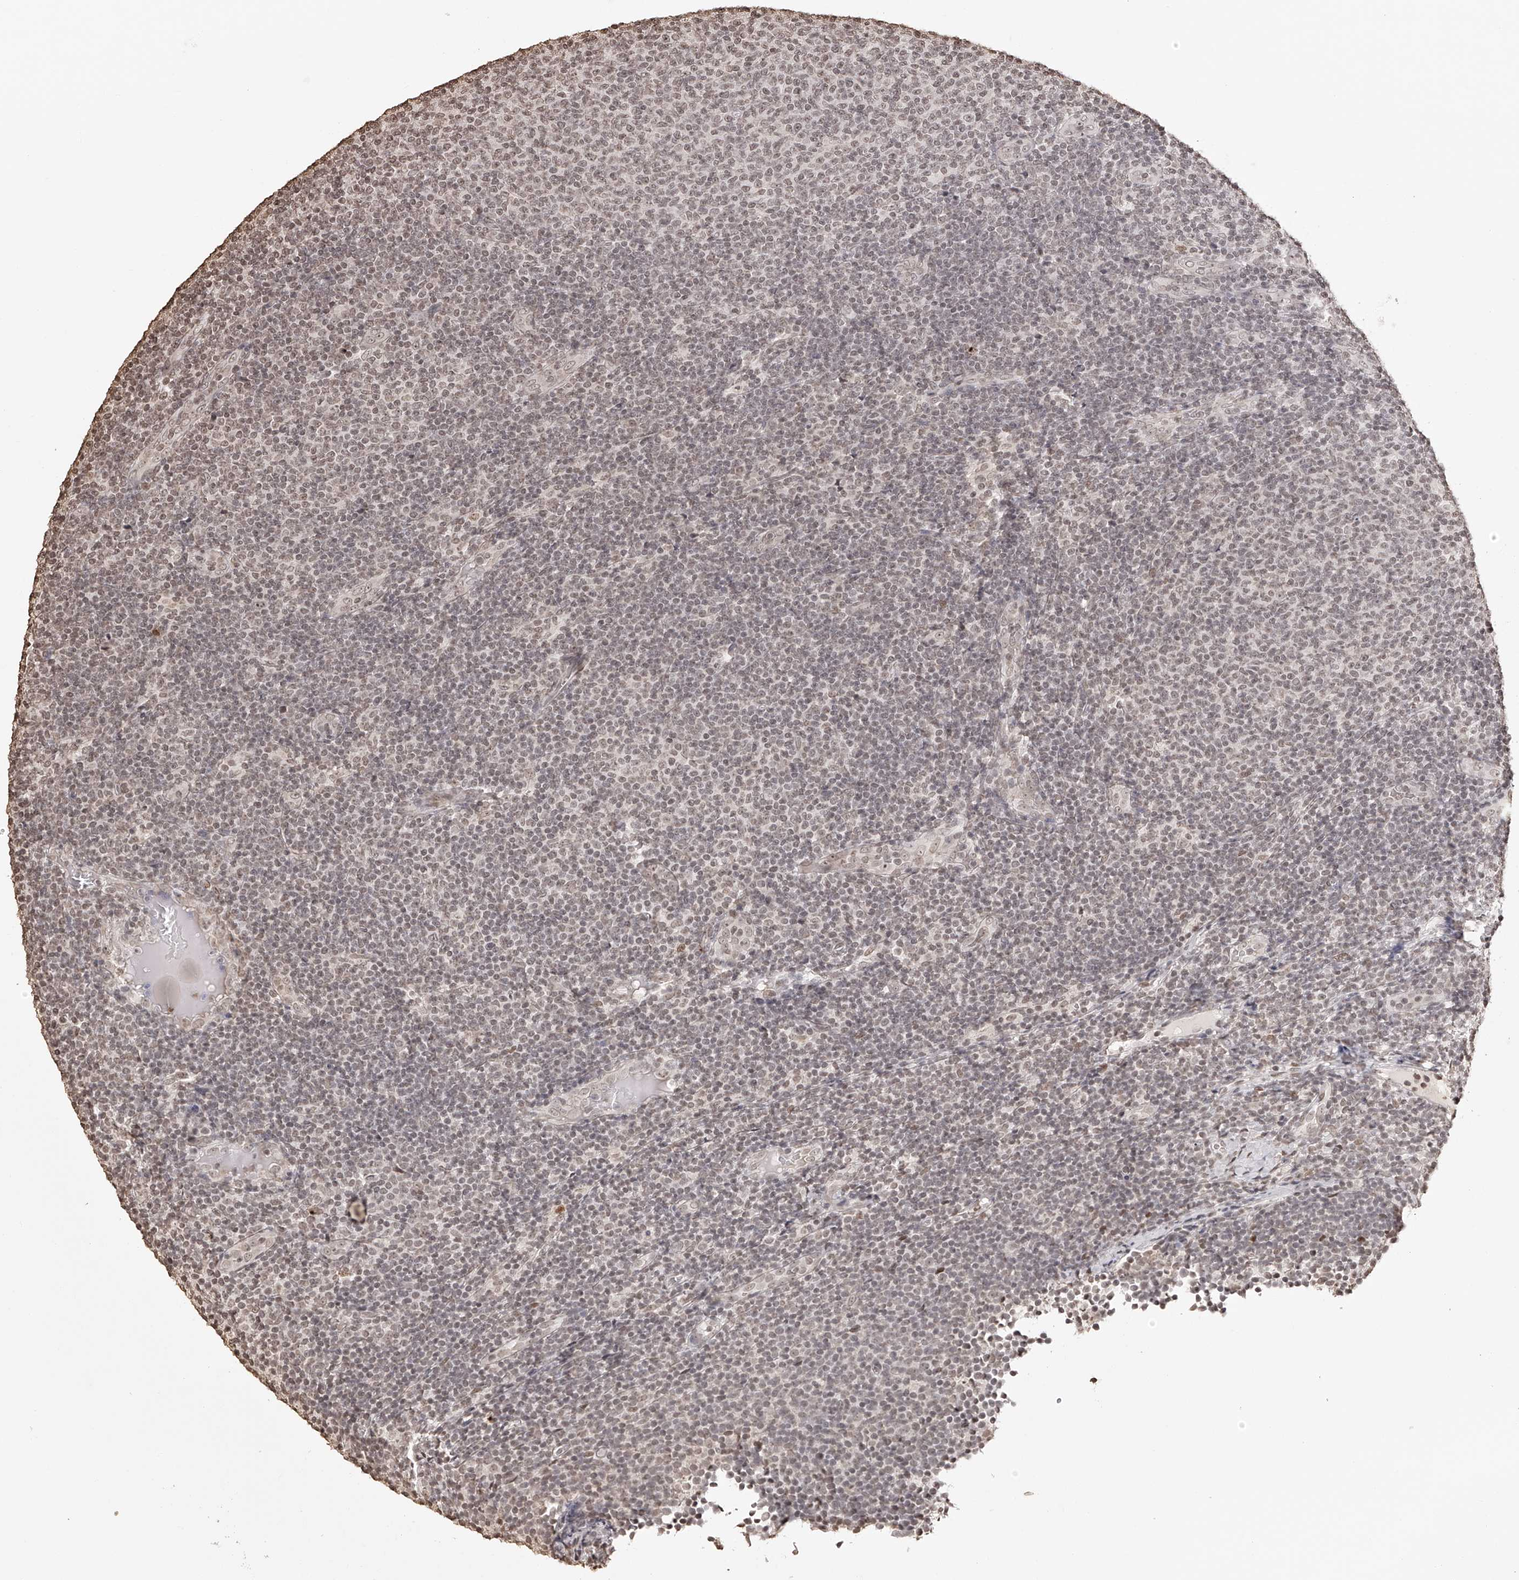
{"staining": {"intensity": "weak", "quantity": ">75%", "location": "nuclear"}, "tissue": "lymphoma", "cell_type": "Tumor cells", "image_type": "cancer", "snomed": [{"axis": "morphology", "description": "Malignant lymphoma, non-Hodgkin's type, Low grade"}, {"axis": "topography", "description": "Lymph node"}], "caption": "Protein expression analysis of human lymphoma reveals weak nuclear staining in approximately >75% of tumor cells.", "gene": "ZNF503", "patient": {"sex": "male", "age": 66}}